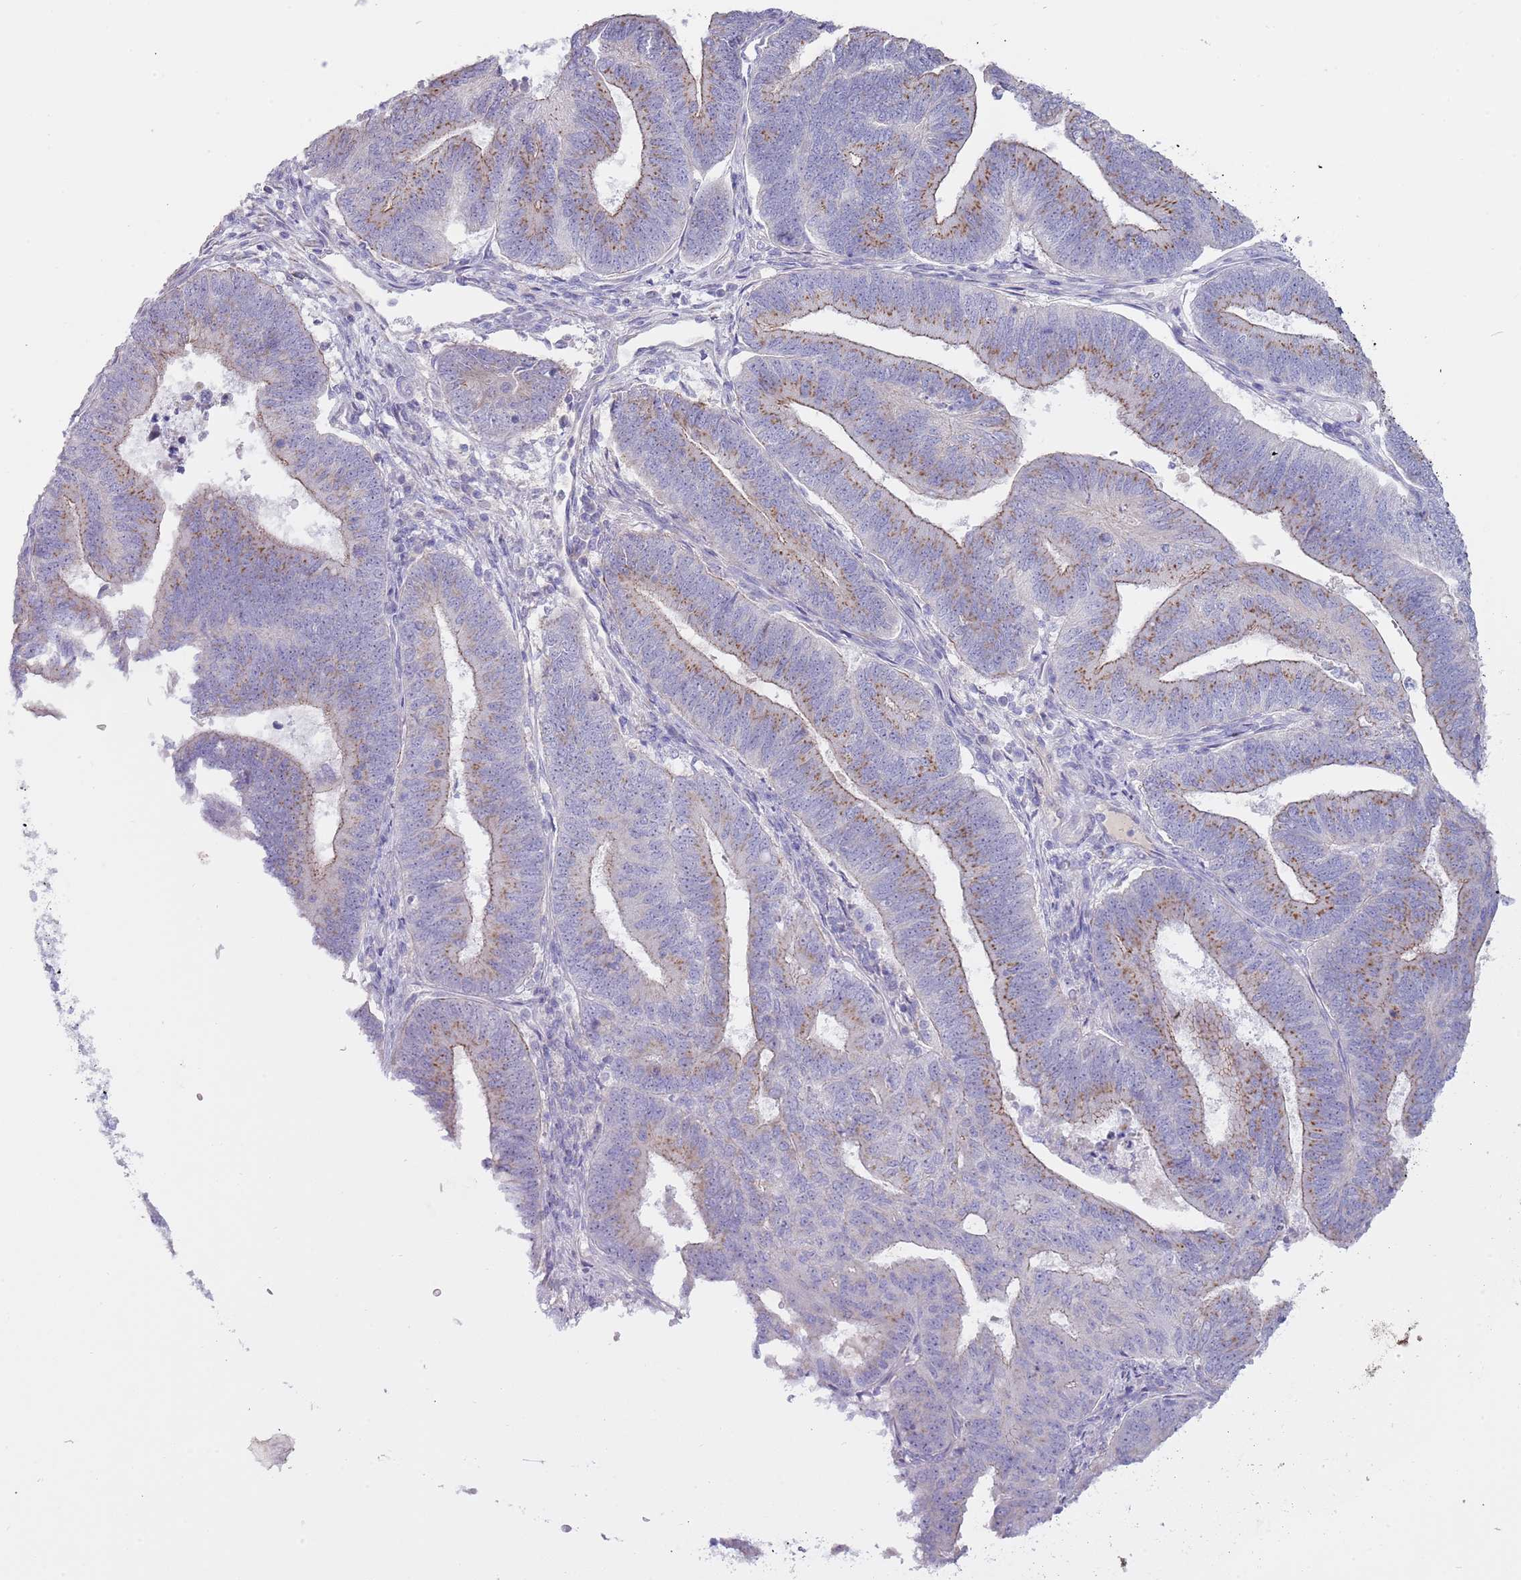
{"staining": {"intensity": "moderate", "quantity": "25%-75%", "location": "cytoplasmic/membranous"}, "tissue": "endometrial cancer", "cell_type": "Tumor cells", "image_type": "cancer", "snomed": [{"axis": "morphology", "description": "Adenocarcinoma, NOS"}, {"axis": "topography", "description": "Endometrium"}], "caption": "Protein expression analysis of endometrial cancer (adenocarcinoma) exhibits moderate cytoplasmic/membranous positivity in approximately 25%-75% of tumor cells.", "gene": "NBPF6", "patient": {"sex": "female", "age": 70}}